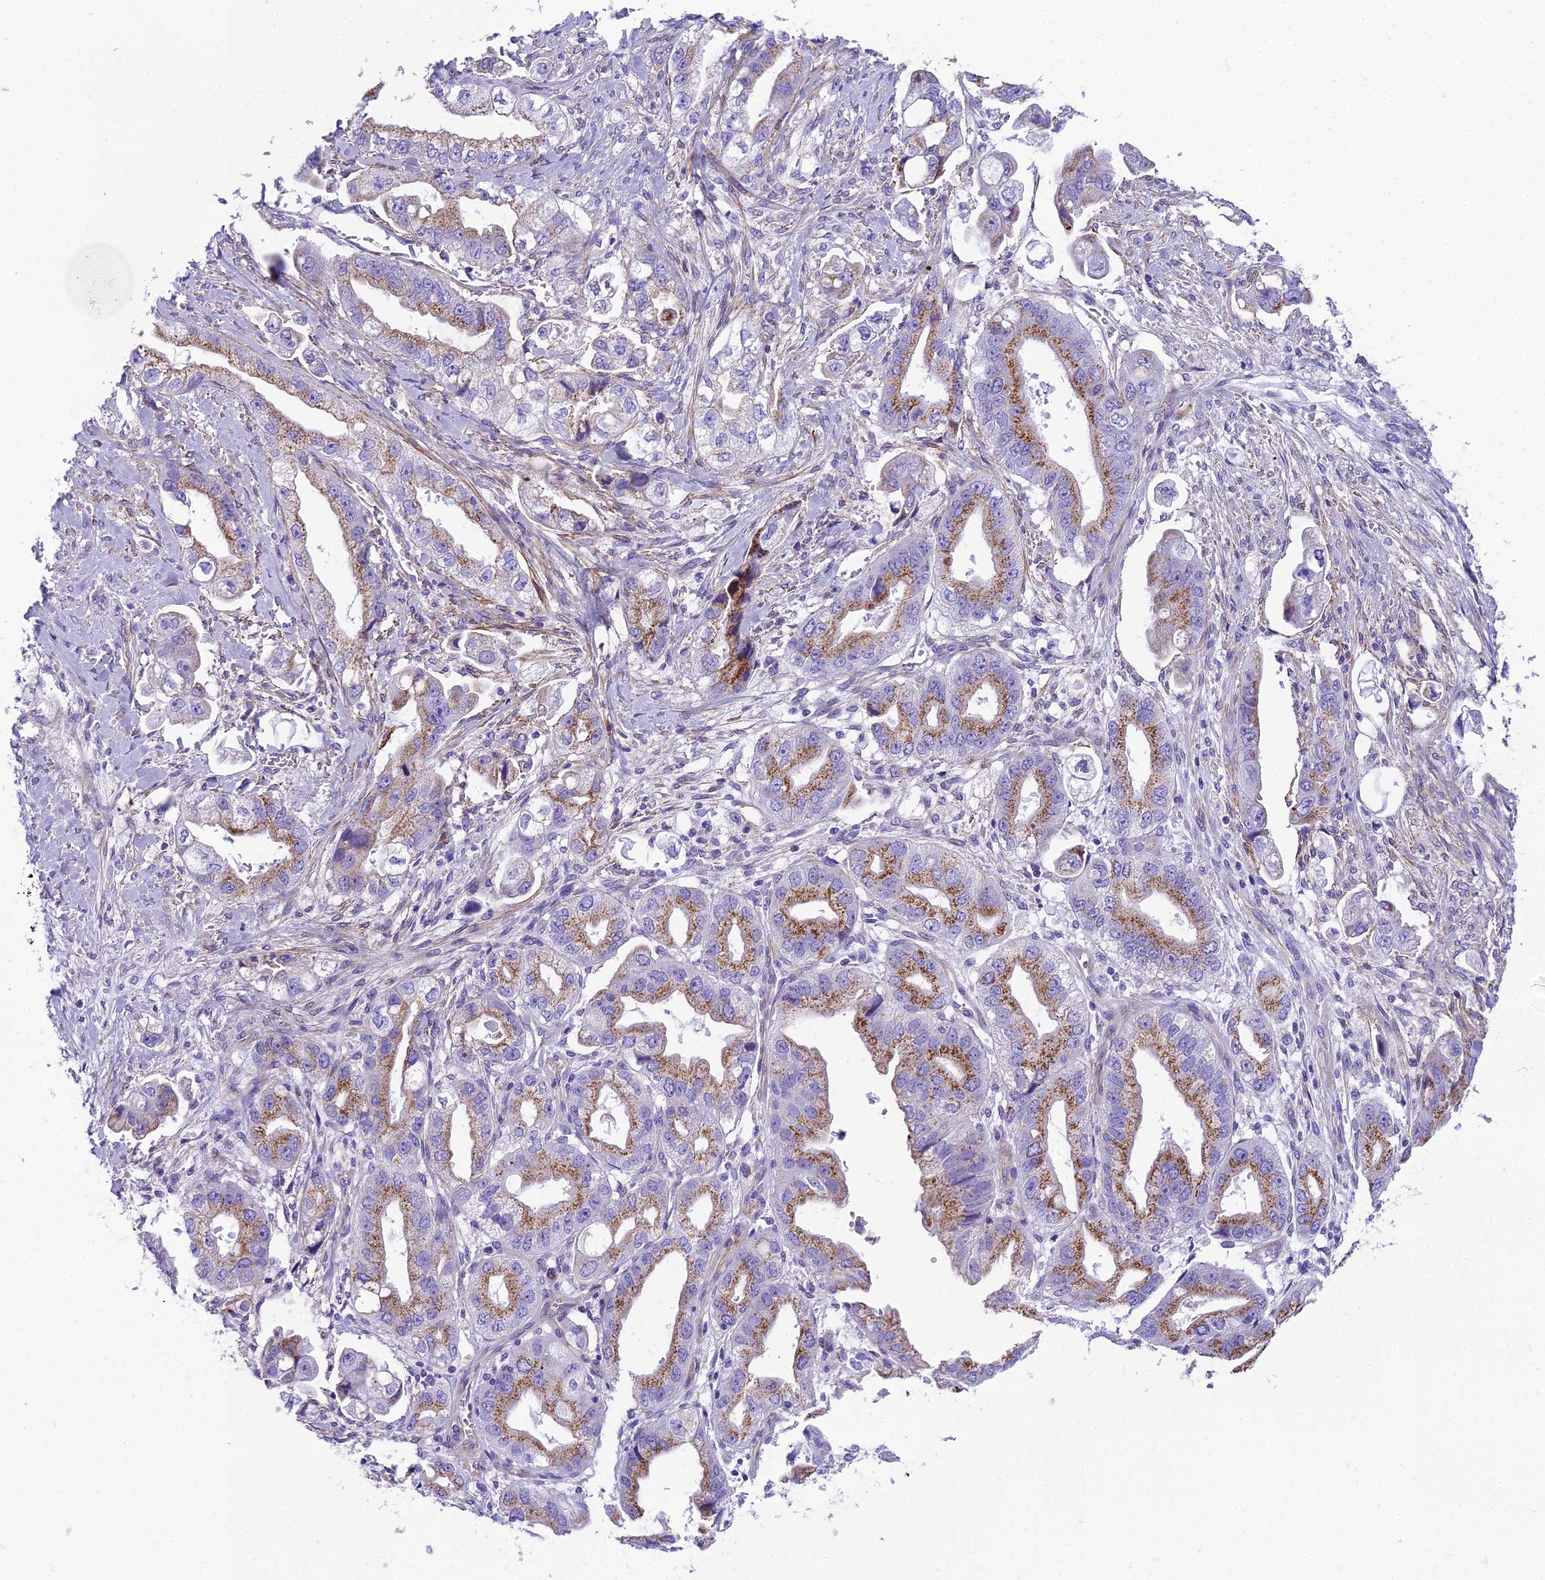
{"staining": {"intensity": "strong", "quantity": "25%-75%", "location": "cytoplasmic/membranous"}, "tissue": "stomach cancer", "cell_type": "Tumor cells", "image_type": "cancer", "snomed": [{"axis": "morphology", "description": "Adenocarcinoma, NOS"}, {"axis": "topography", "description": "Stomach"}], "caption": "High-magnification brightfield microscopy of adenocarcinoma (stomach) stained with DAB (brown) and counterstained with hematoxylin (blue). tumor cells exhibit strong cytoplasmic/membranous staining is identified in approximately25%-75% of cells.", "gene": "GFRA1", "patient": {"sex": "male", "age": 62}}